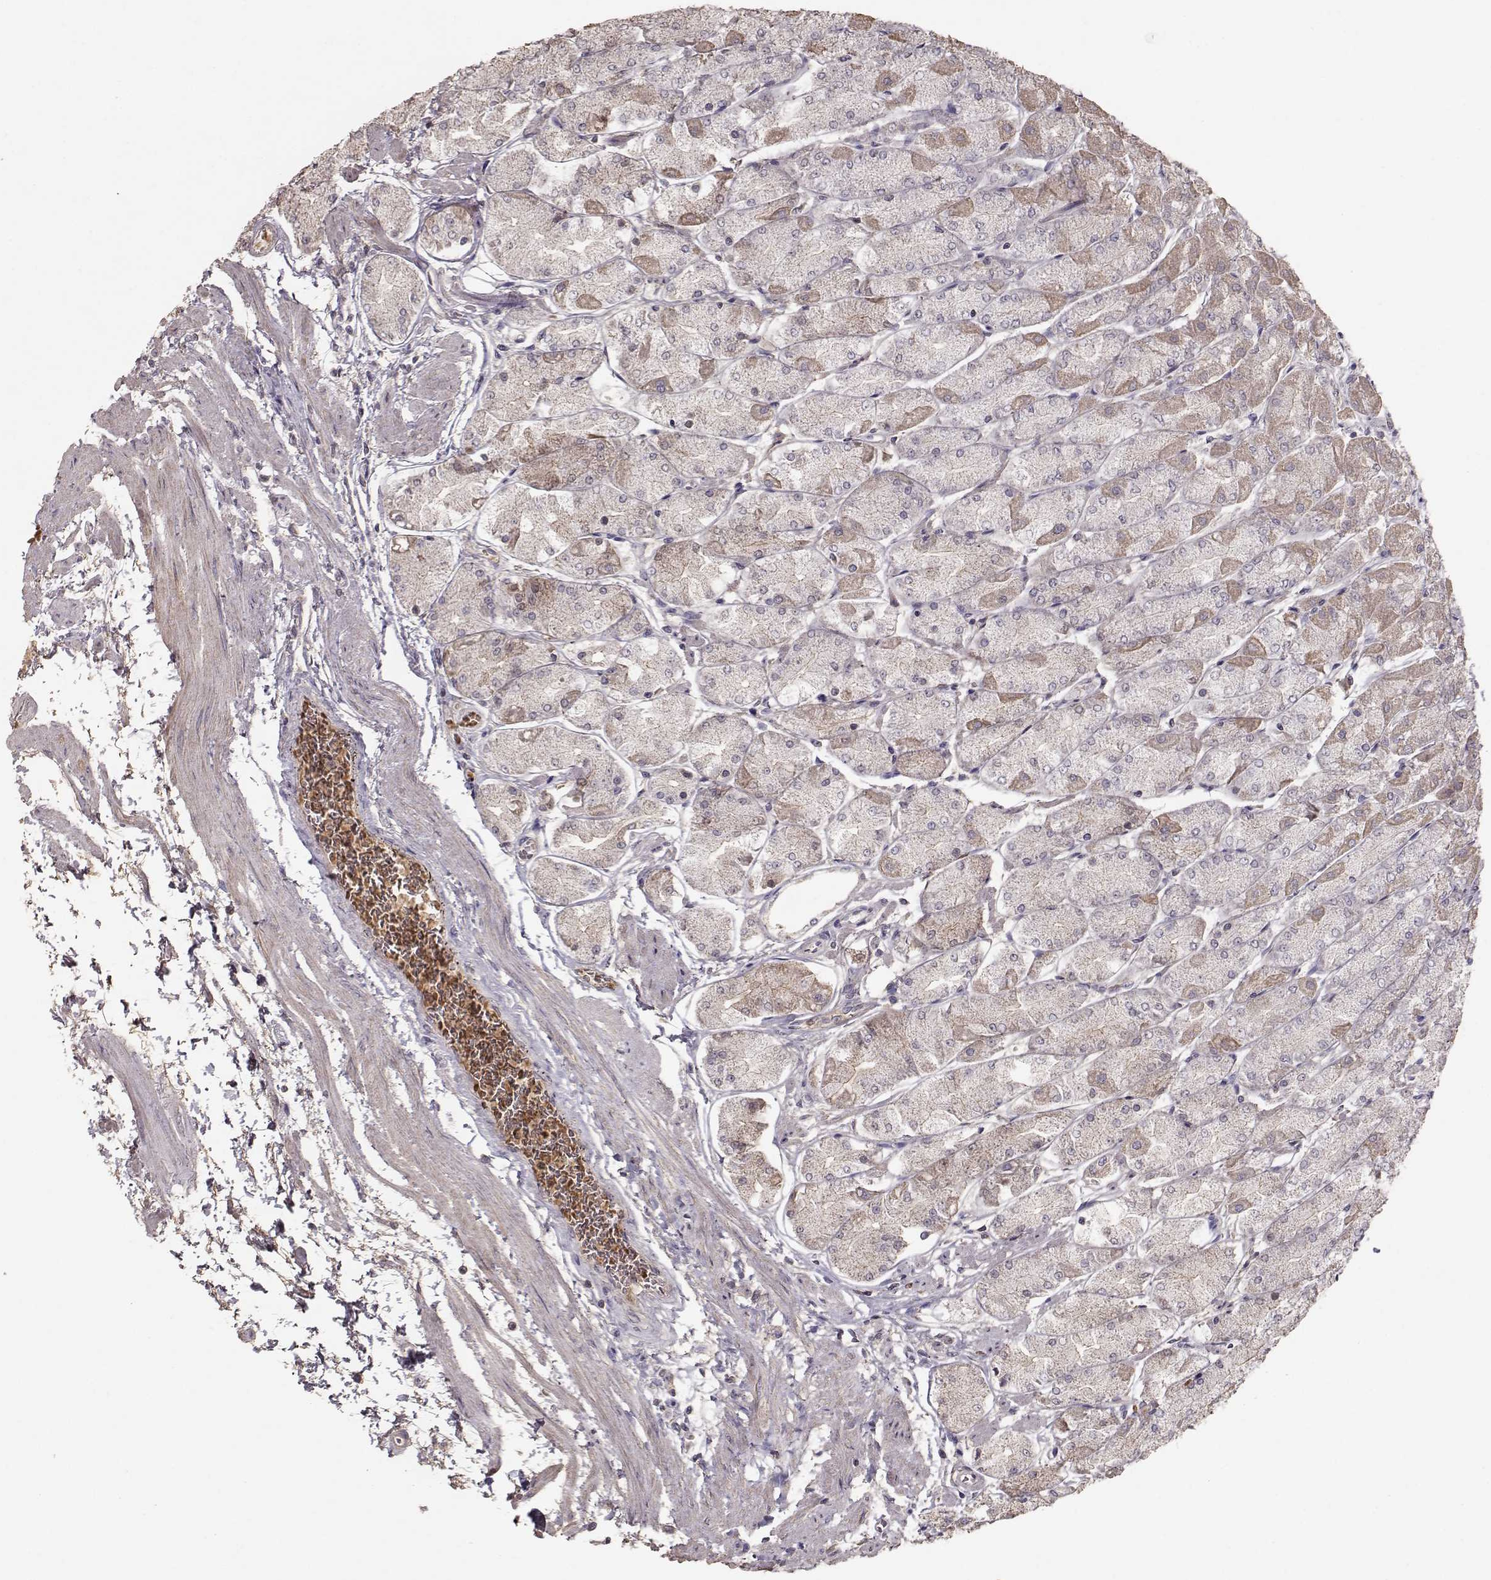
{"staining": {"intensity": "weak", "quantity": "<25%", "location": "cytoplasmic/membranous"}, "tissue": "stomach", "cell_type": "Glandular cells", "image_type": "normal", "snomed": [{"axis": "morphology", "description": "Normal tissue, NOS"}, {"axis": "topography", "description": "Stomach, upper"}], "caption": "An IHC micrograph of benign stomach is shown. There is no staining in glandular cells of stomach.", "gene": "PMCH", "patient": {"sex": "male", "age": 60}}